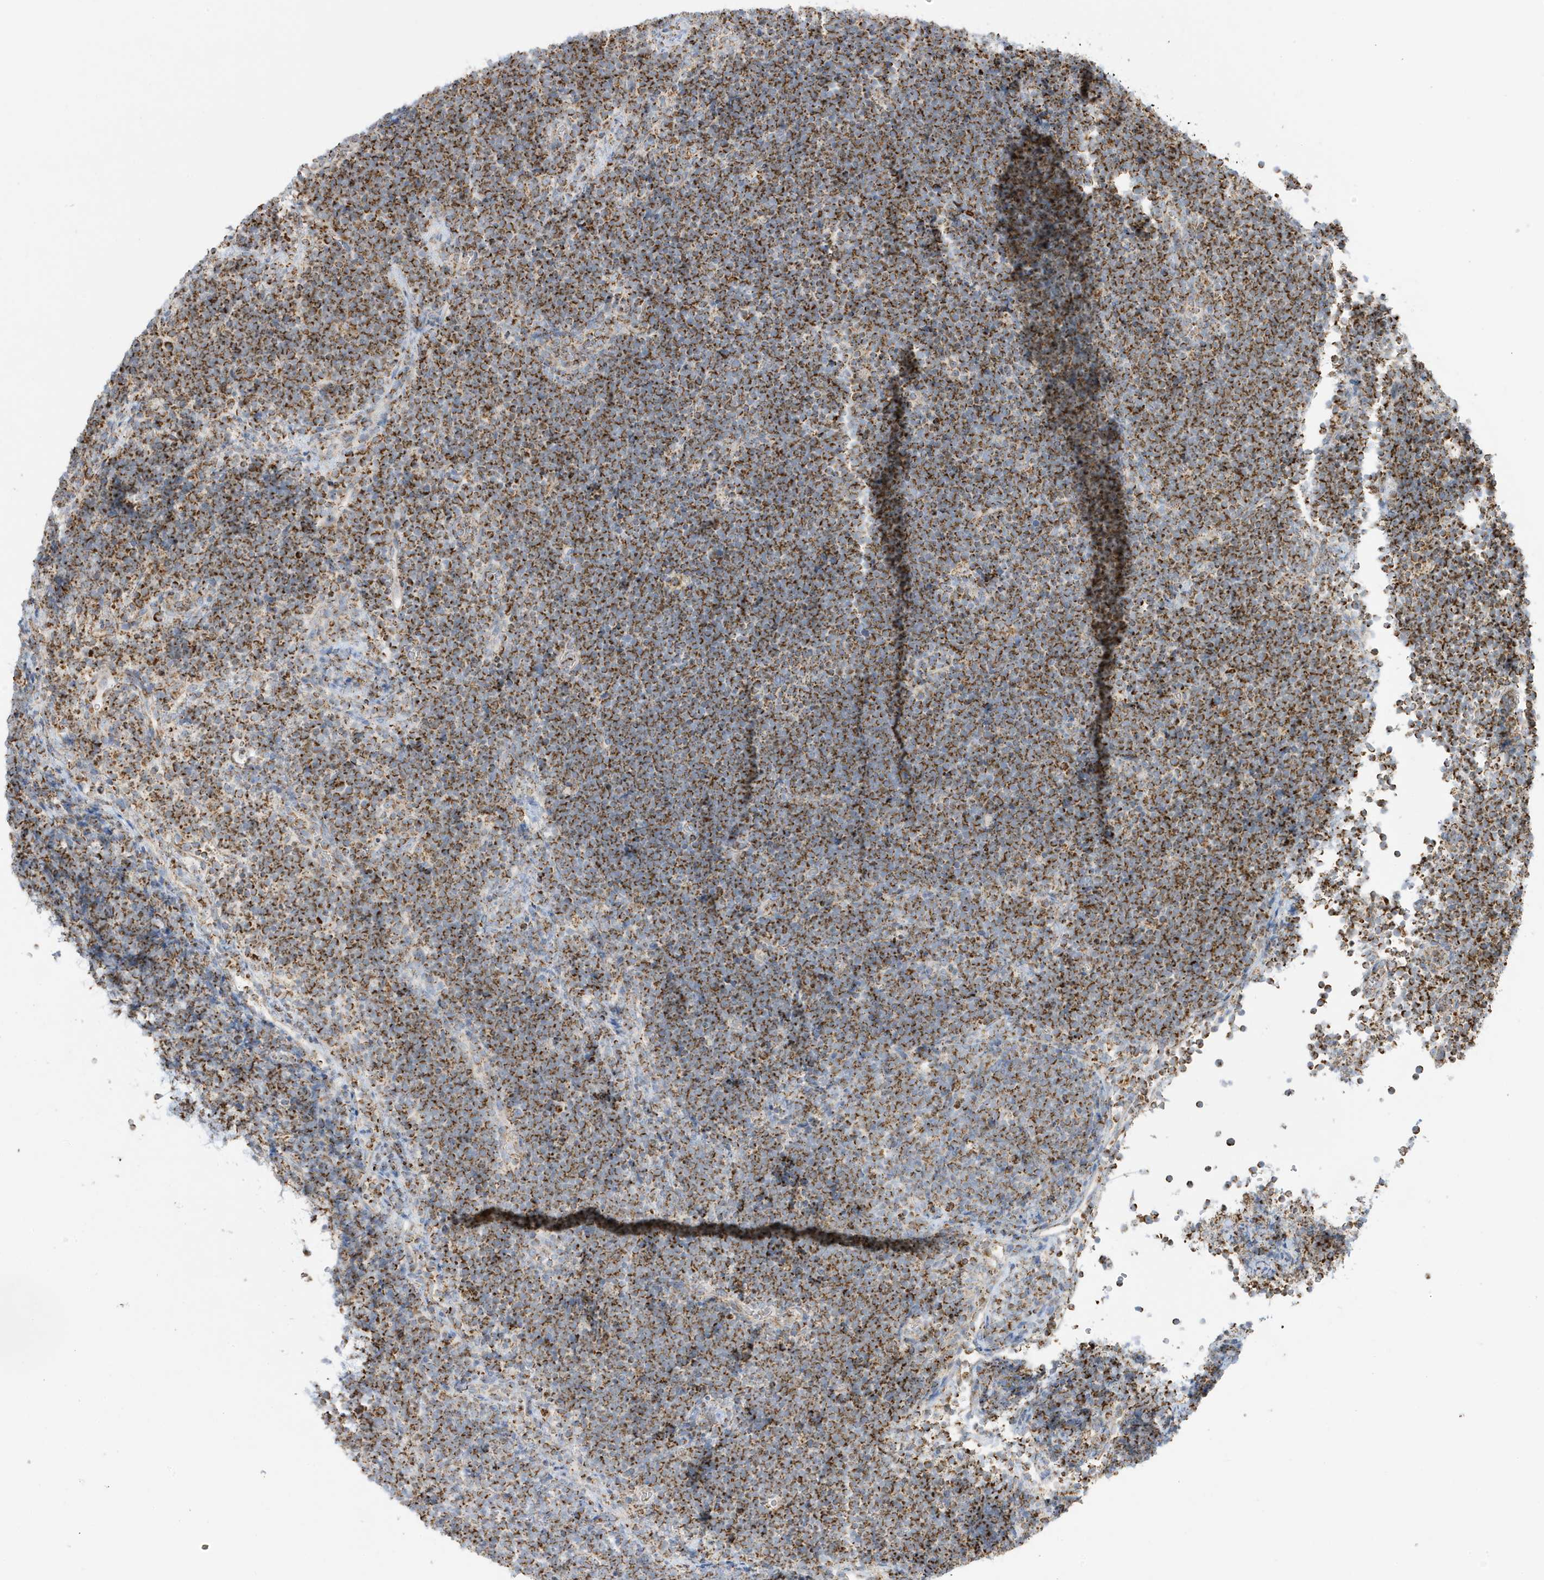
{"staining": {"intensity": "strong", "quantity": ">75%", "location": "cytoplasmic/membranous"}, "tissue": "lymphoma", "cell_type": "Tumor cells", "image_type": "cancer", "snomed": [{"axis": "morphology", "description": "Malignant lymphoma, non-Hodgkin's type, High grade"}, {"axis": "topography", "description": "Lymph node"}], "caption": "Immunohistochemical staining of high-grade malignant lymphoma, non-Hodgkin's type reveals high levels of strong cytoplasmic/membranous protein positivity in about >75% of tumor cells. (DAB (3,3'-diaminobenzidine) IHC, brown staining for protein, blue staining for nuclei).", "gene": "ATP5ME", "patient": {"sex": "male", "age": 13}}